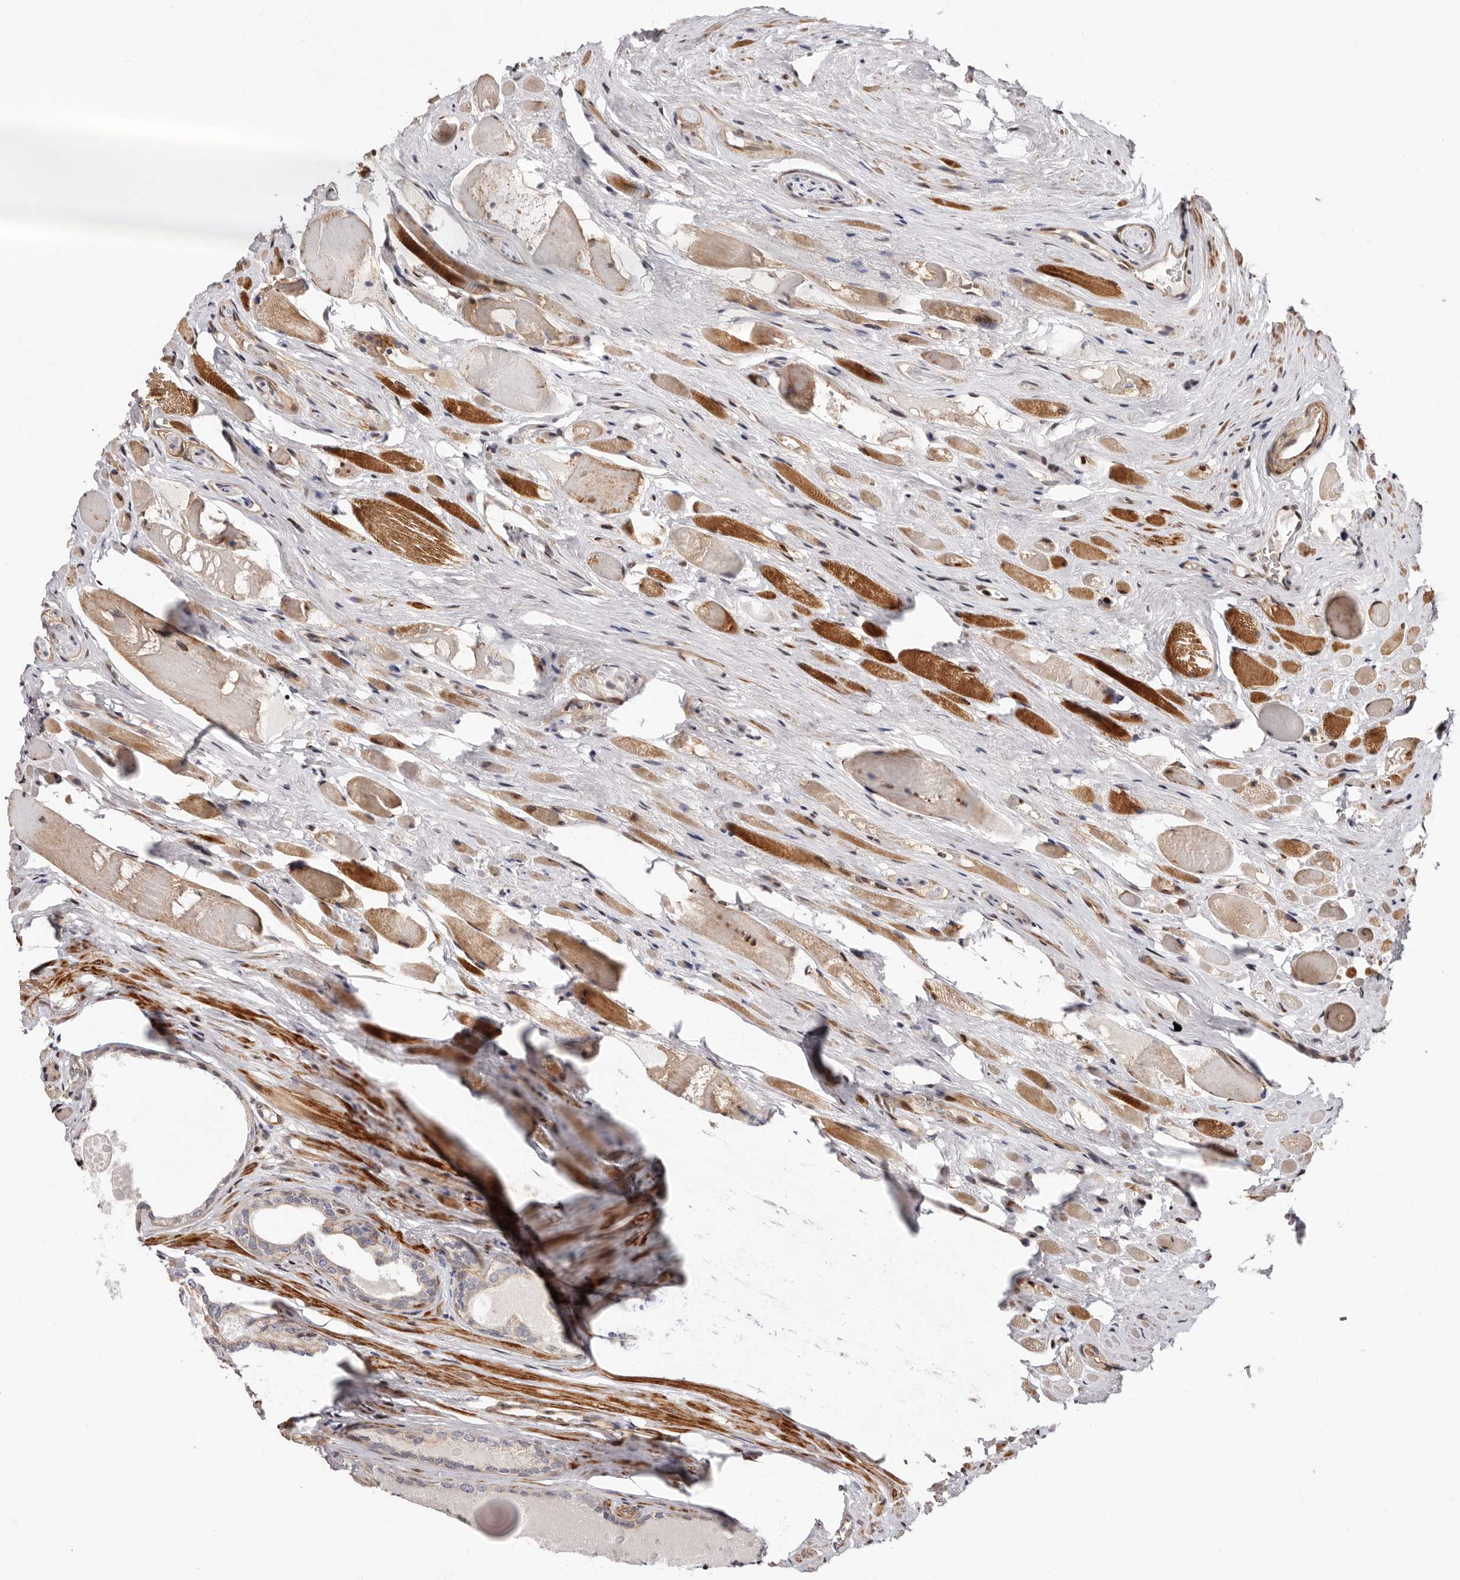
{"staining": {"intensity": "weak", "quantity": ">75%", "location": "cytoplasmic/membranous"}, "tissue": "prostate cancer", "cell_type": "Tumor cells", "image_type": "cancer", "snomed": [{"axis": "morphology", "description": "Adenocarcinoma, Low grade"}, {"axis": "topography", "description": "Prostate"}], "caption": "A high-resolution micrograph shows IHC staining of prostate cancer, which demonstrates weak cytoplasmic/membranous positivity in approximately >75% of tumor cells.", "gene": "EPHX3", "patient": {"sex": "male", "age": 72}}